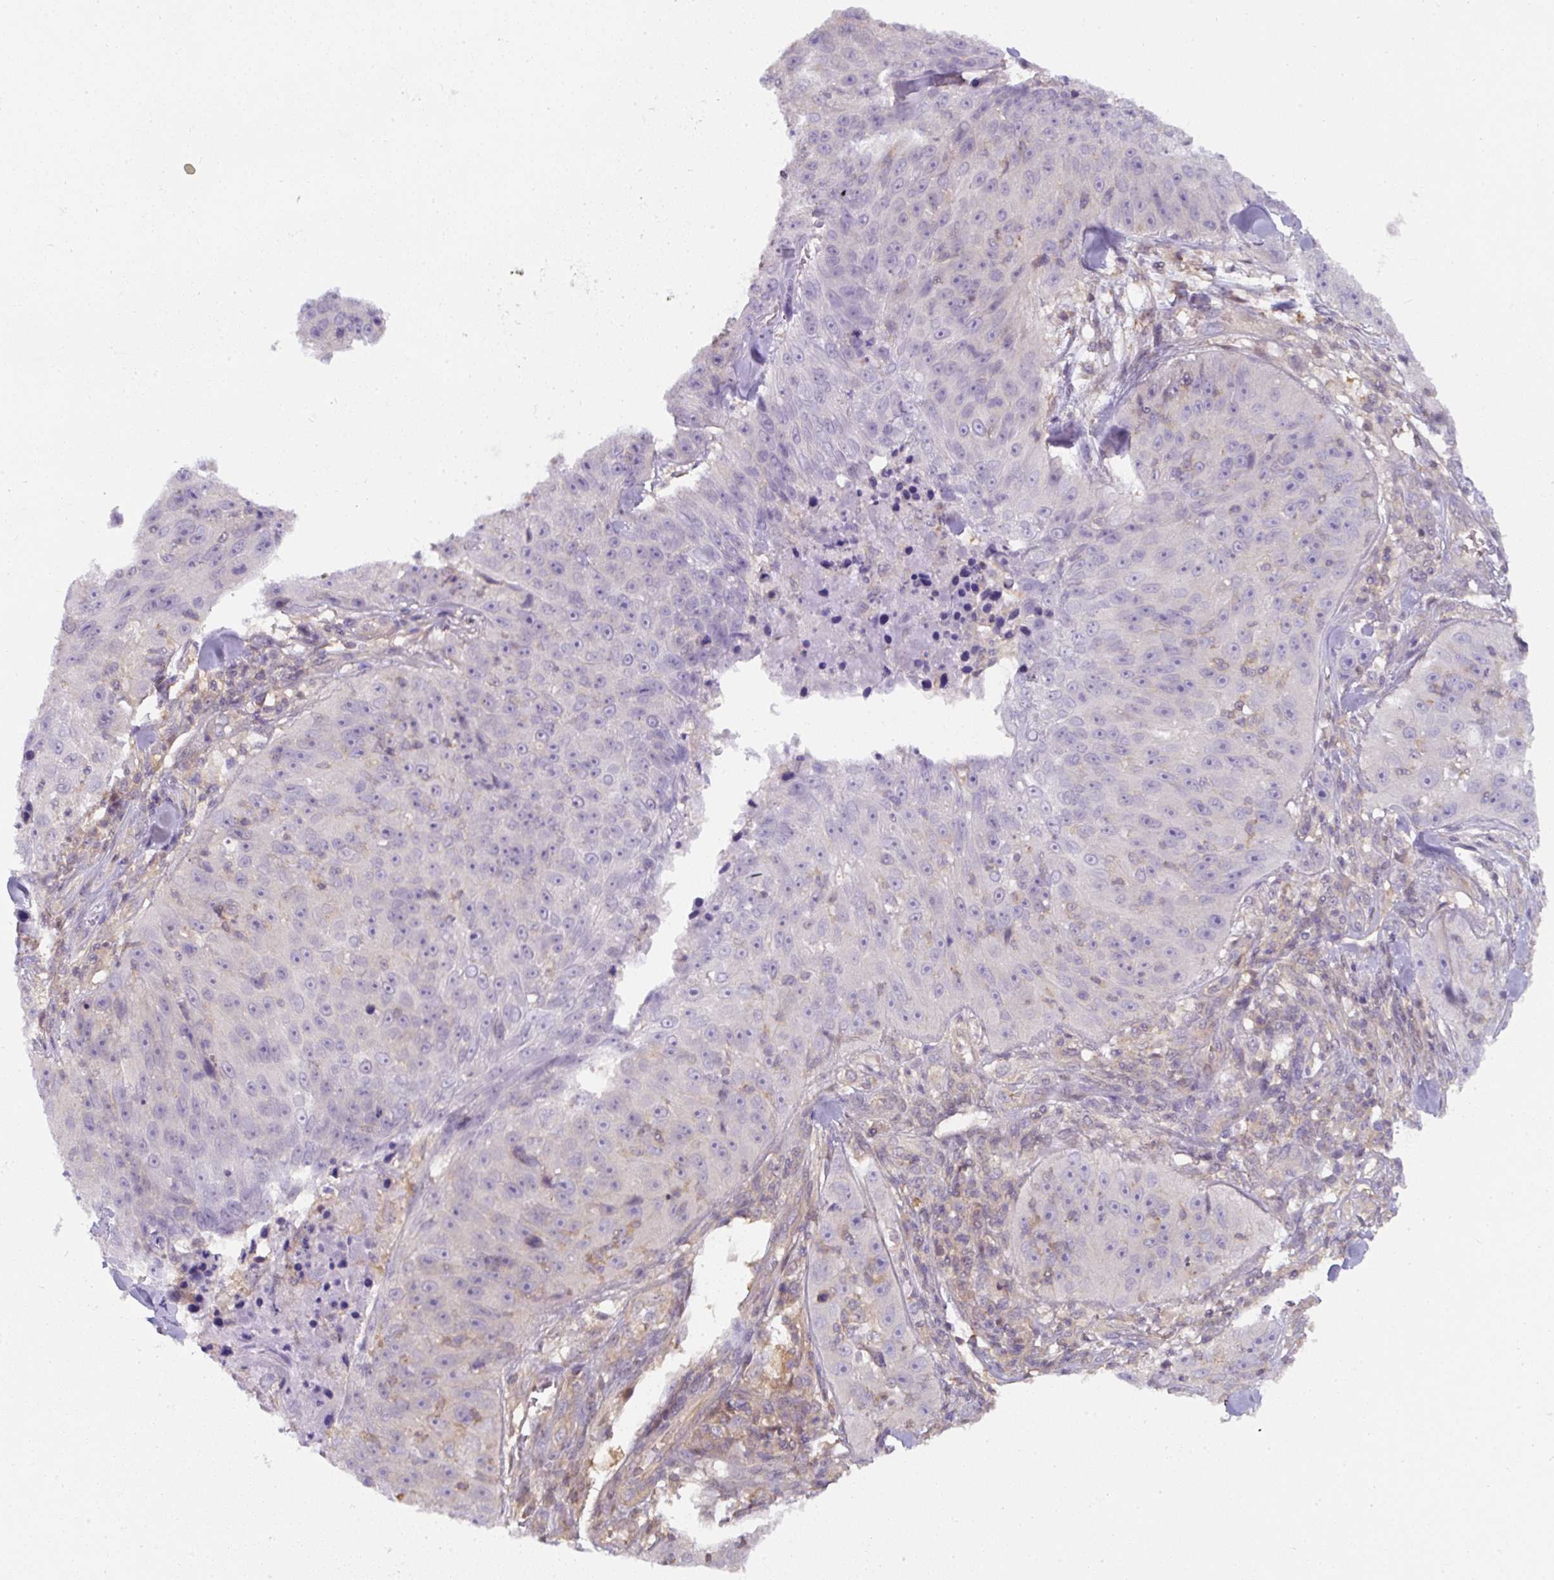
{"staining": {"intensity": "negative", "quantity": "none", "location": "none"}, "tissue": "skin cancer", "cell_type": "Tumor cells", "image_type": "cancer", "snomed": [{"axis": "morphology", "description": "Squamous cell carcinoma, NOS"}, {"axis": "topography", "description": "Skin"}], "caption": "Immunohistochemistry (IHC) histopathology image of human skin squamous cell carcinoma stained for a protein (brown), which demonstrates no expression in tumor cells.", "gene": "ST13", "patient": {"sex": "female", "age": 87}}